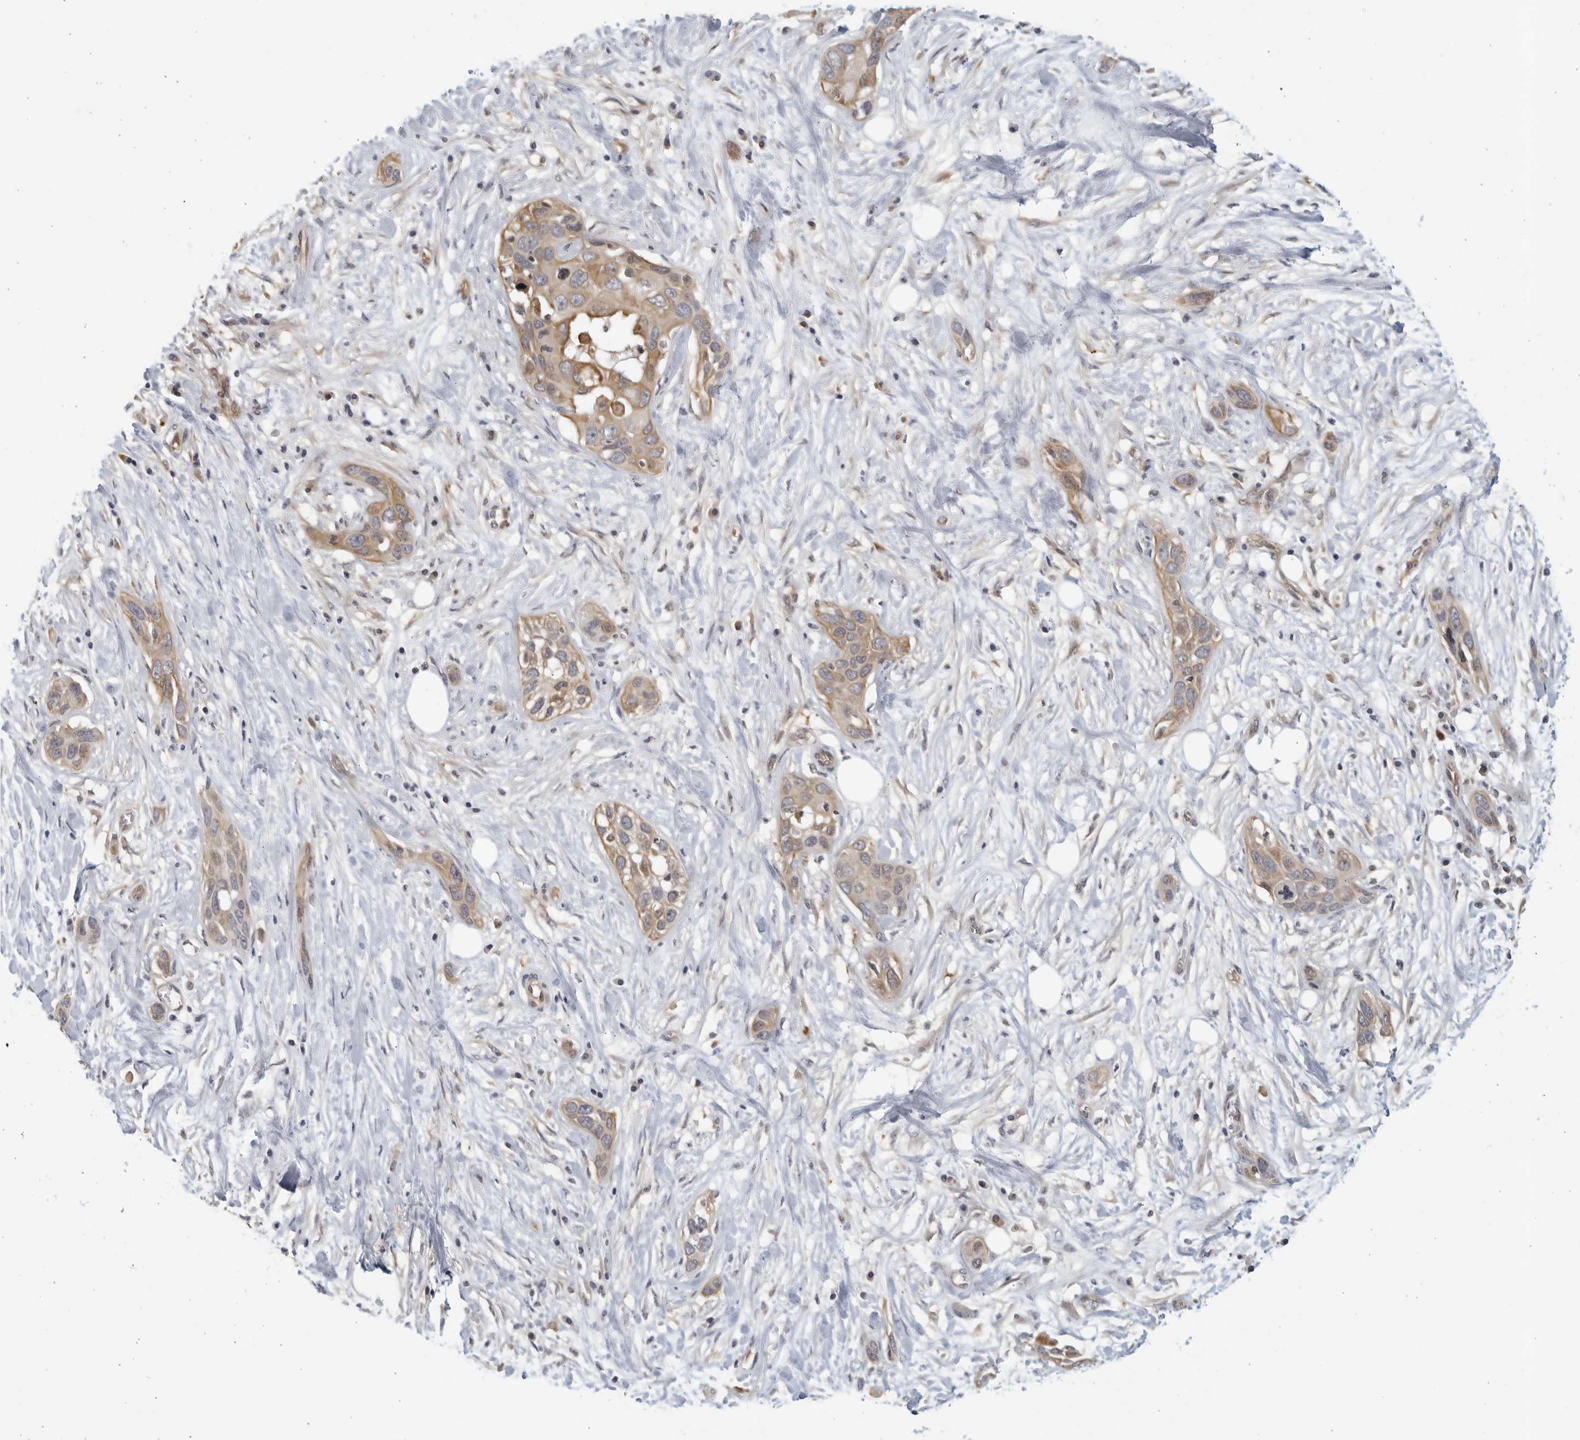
{"staining": {"intensity": "moderate", "quantity": ">75%", "location": "cytoplasmic/membranous"}, "tissue": "pancreatic cancer", "cell_type": "Tumor cells", "image_type": "cancer", "snomed": [{"axis": "morphology", "description": "Adenocarcinoma, NOS"}, {"axis": "topography", "description": "Pancreas"}], "caption": "A medium amount of moderate cytoplasmic/membranous expression is appreciated in approximately >75% of tumor cells in adenocarcinoma (pancreatic) tissue. (IHC, brightfield microscopy, high magnification).", "gene": "SERTAD4", "patient": {"sex": "female", "age": 60}}